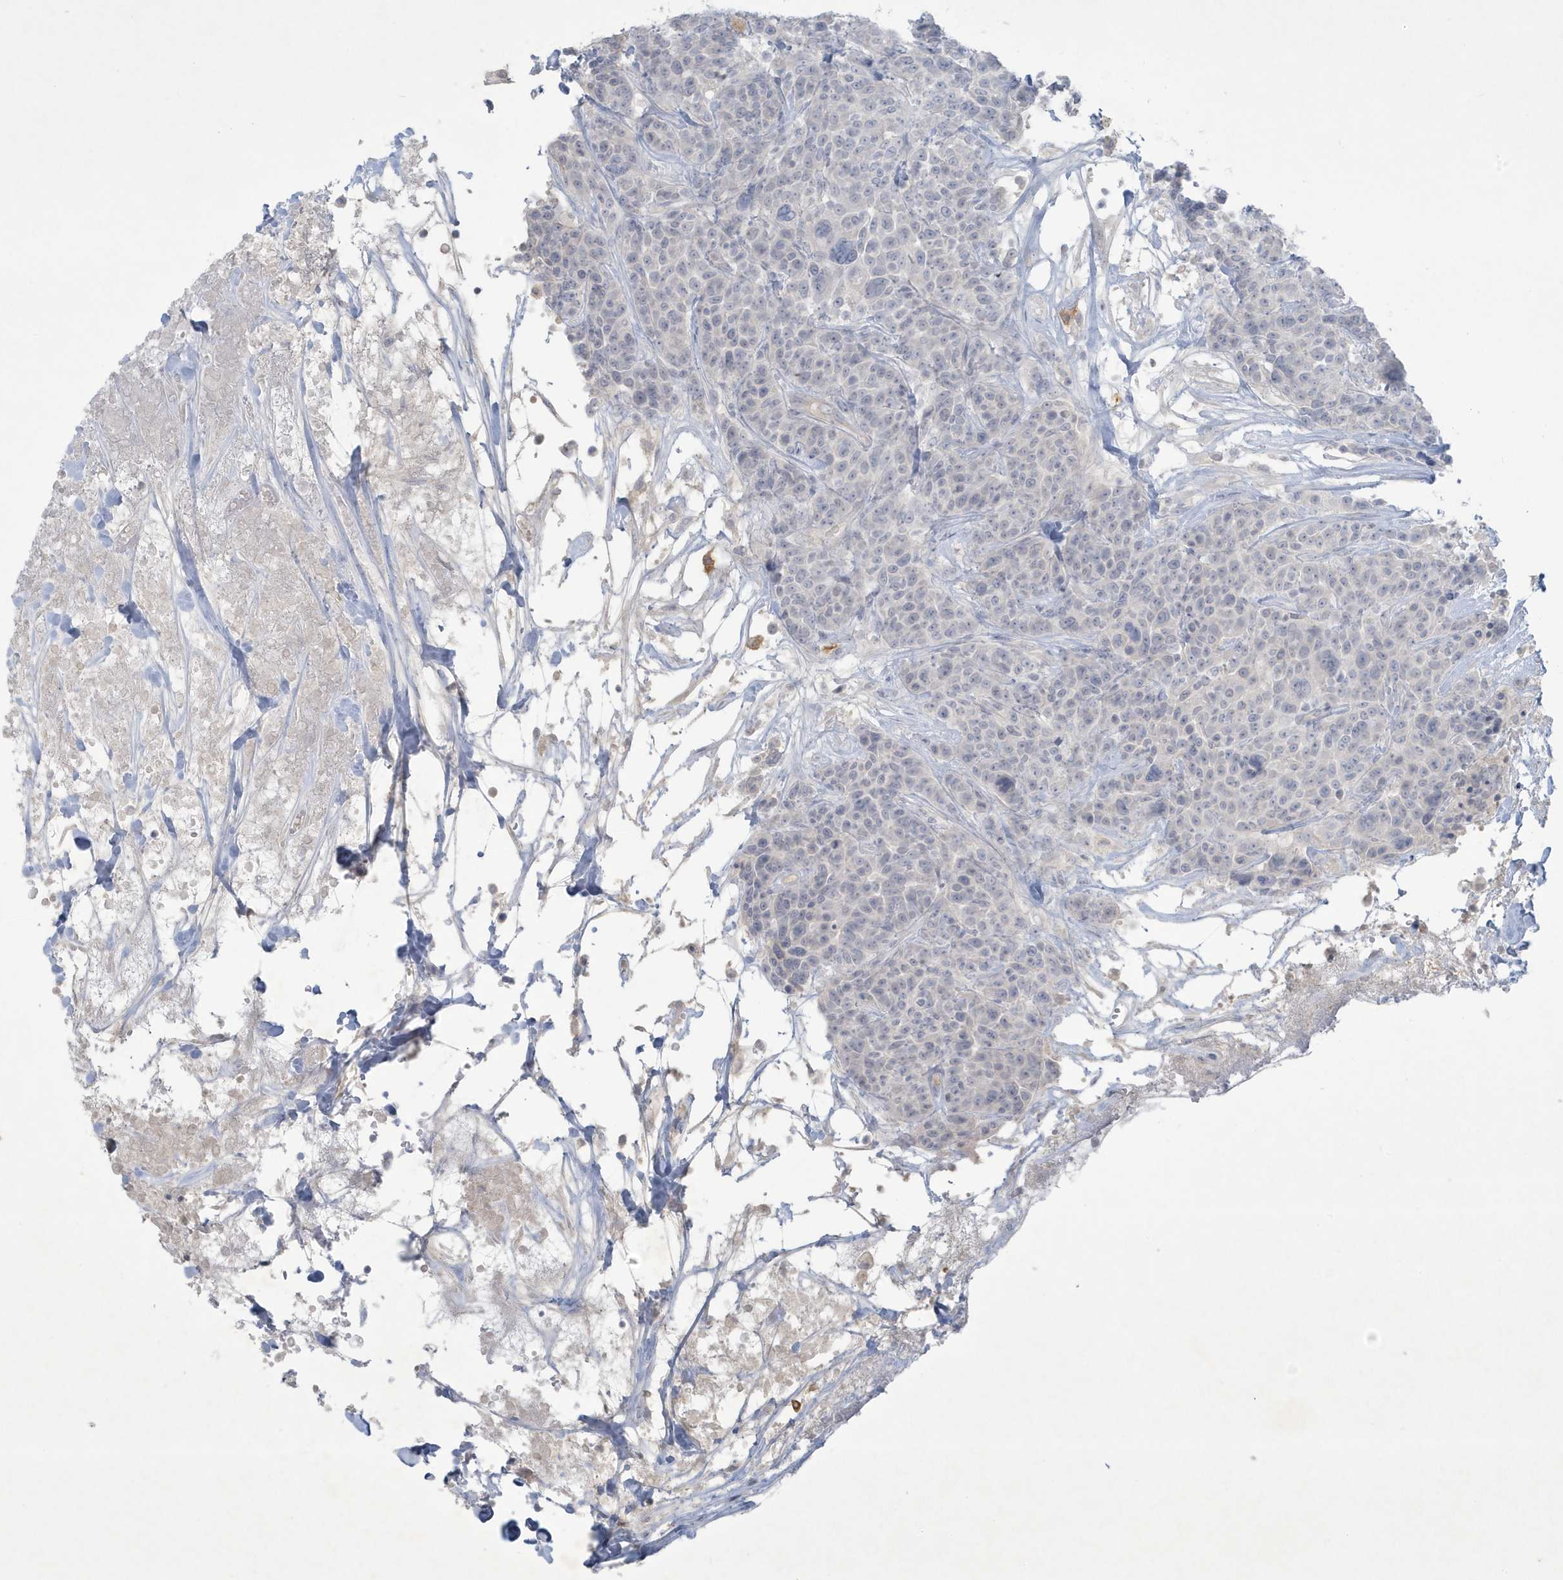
{"staining": {"intensity": "negative", "quantity": "none", "location": "none"}, "tissue": "breast cancer", "cell_type": "Tumor cells", "image_type": "cancer", "snomed": [{"axis": "morphology", "description": "Duct carcinoma"}, {"axis": "topography", "description": "Breast"}], "caption": "Protein analysis of infiltrating ductal carcinoma (breast) reveals no significant expression in tumor cells.", "gene": "CCDC24", "patient": {"sex": "female", "age": 37}}